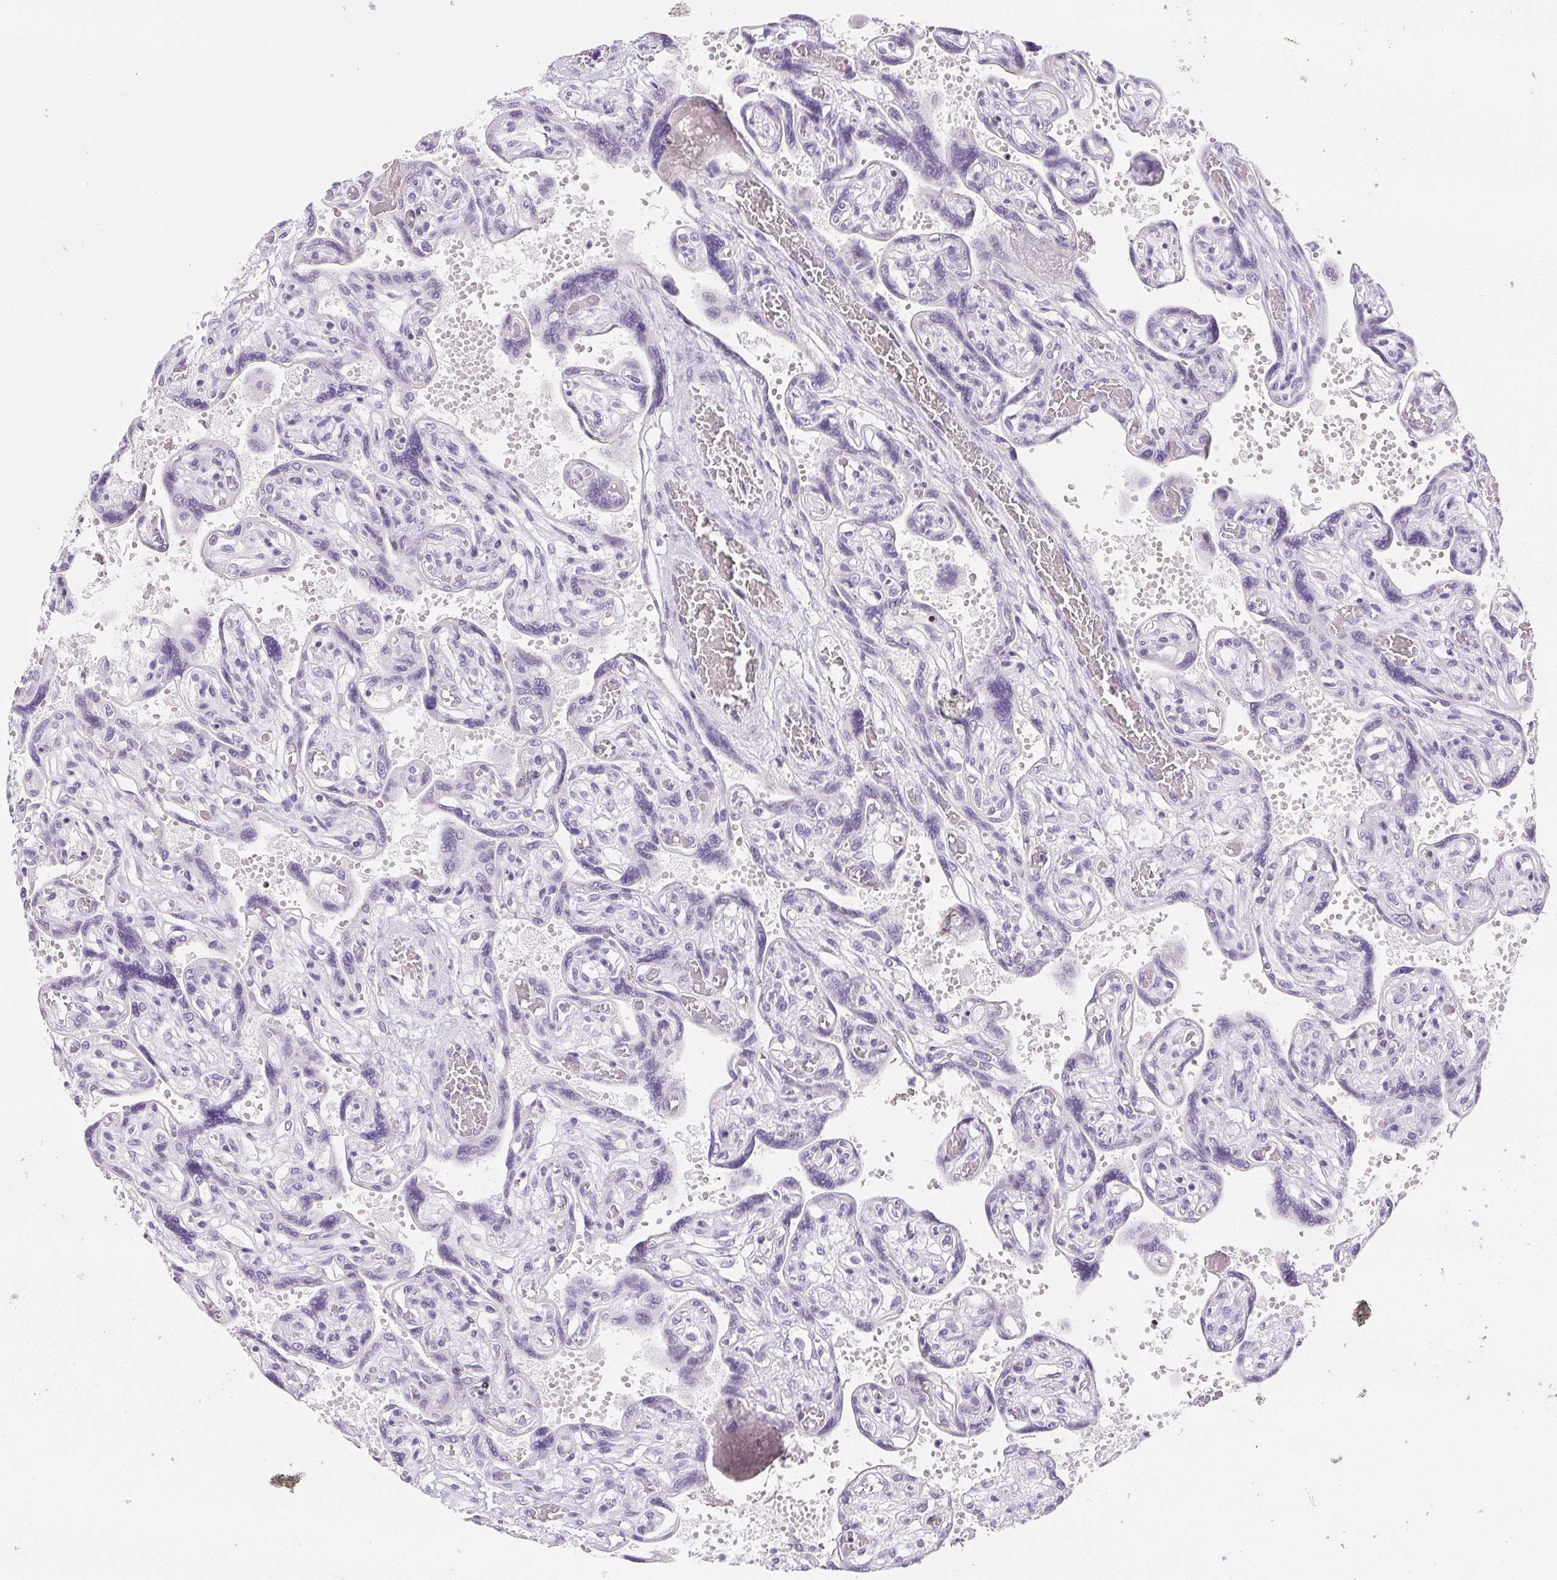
{"staining": {"intensity": "negative", "quantity": "none", "location": "none"}, "tissue": "placenta", "cell_type": "Decidual cells", "image_type": "normal", "snomed": [{"axis": "morphology", "description": "Normal tissue, NOS"}, {"axis": "topography", "description": "Placenta"}], "caption": "A high-resolution histopathology image shows immunohistochemistry staining of unremarkable placenta, which demonstrates no significant staining in decidual cells.", "gene": "BEND2", "patient": {"sex": "female", "age": 32}}